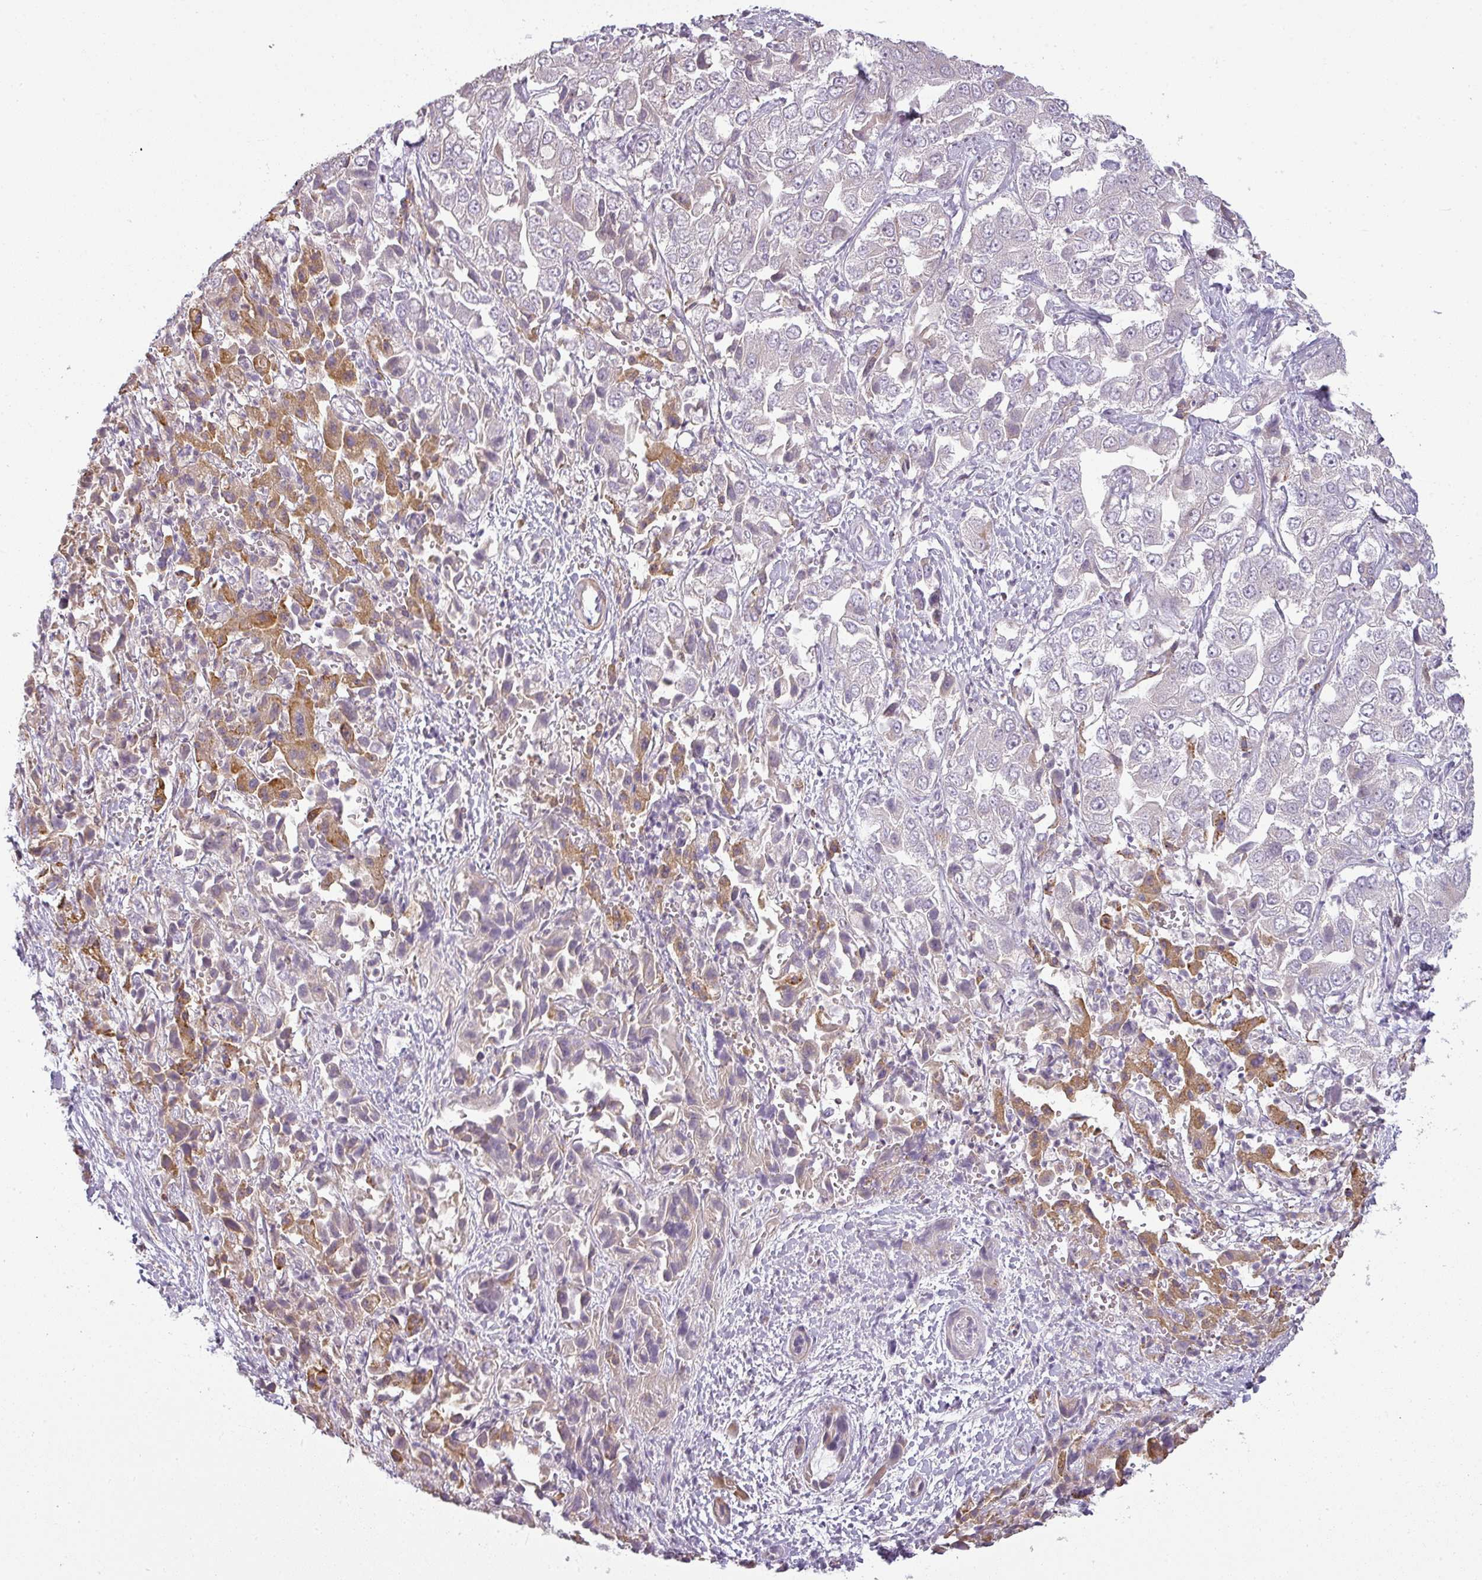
{"staining": {"intensity": "negative", "quantity": "none", "location": "none"}, "tissue": "liver cancer", "cell_type": "Tumor cells", "image_type": "cancer", "snomed": [{"axis": "morphology", "description": "Cholangiocarcinoma"}, {"axis": "topography", "description": "Liver"}], "caption": "Tumor cells are negative for brown protein staining in cholangiocarcinoma (liver).", "gene": "CCDC144A", "patient": {"sex": "female", "age": 52}}